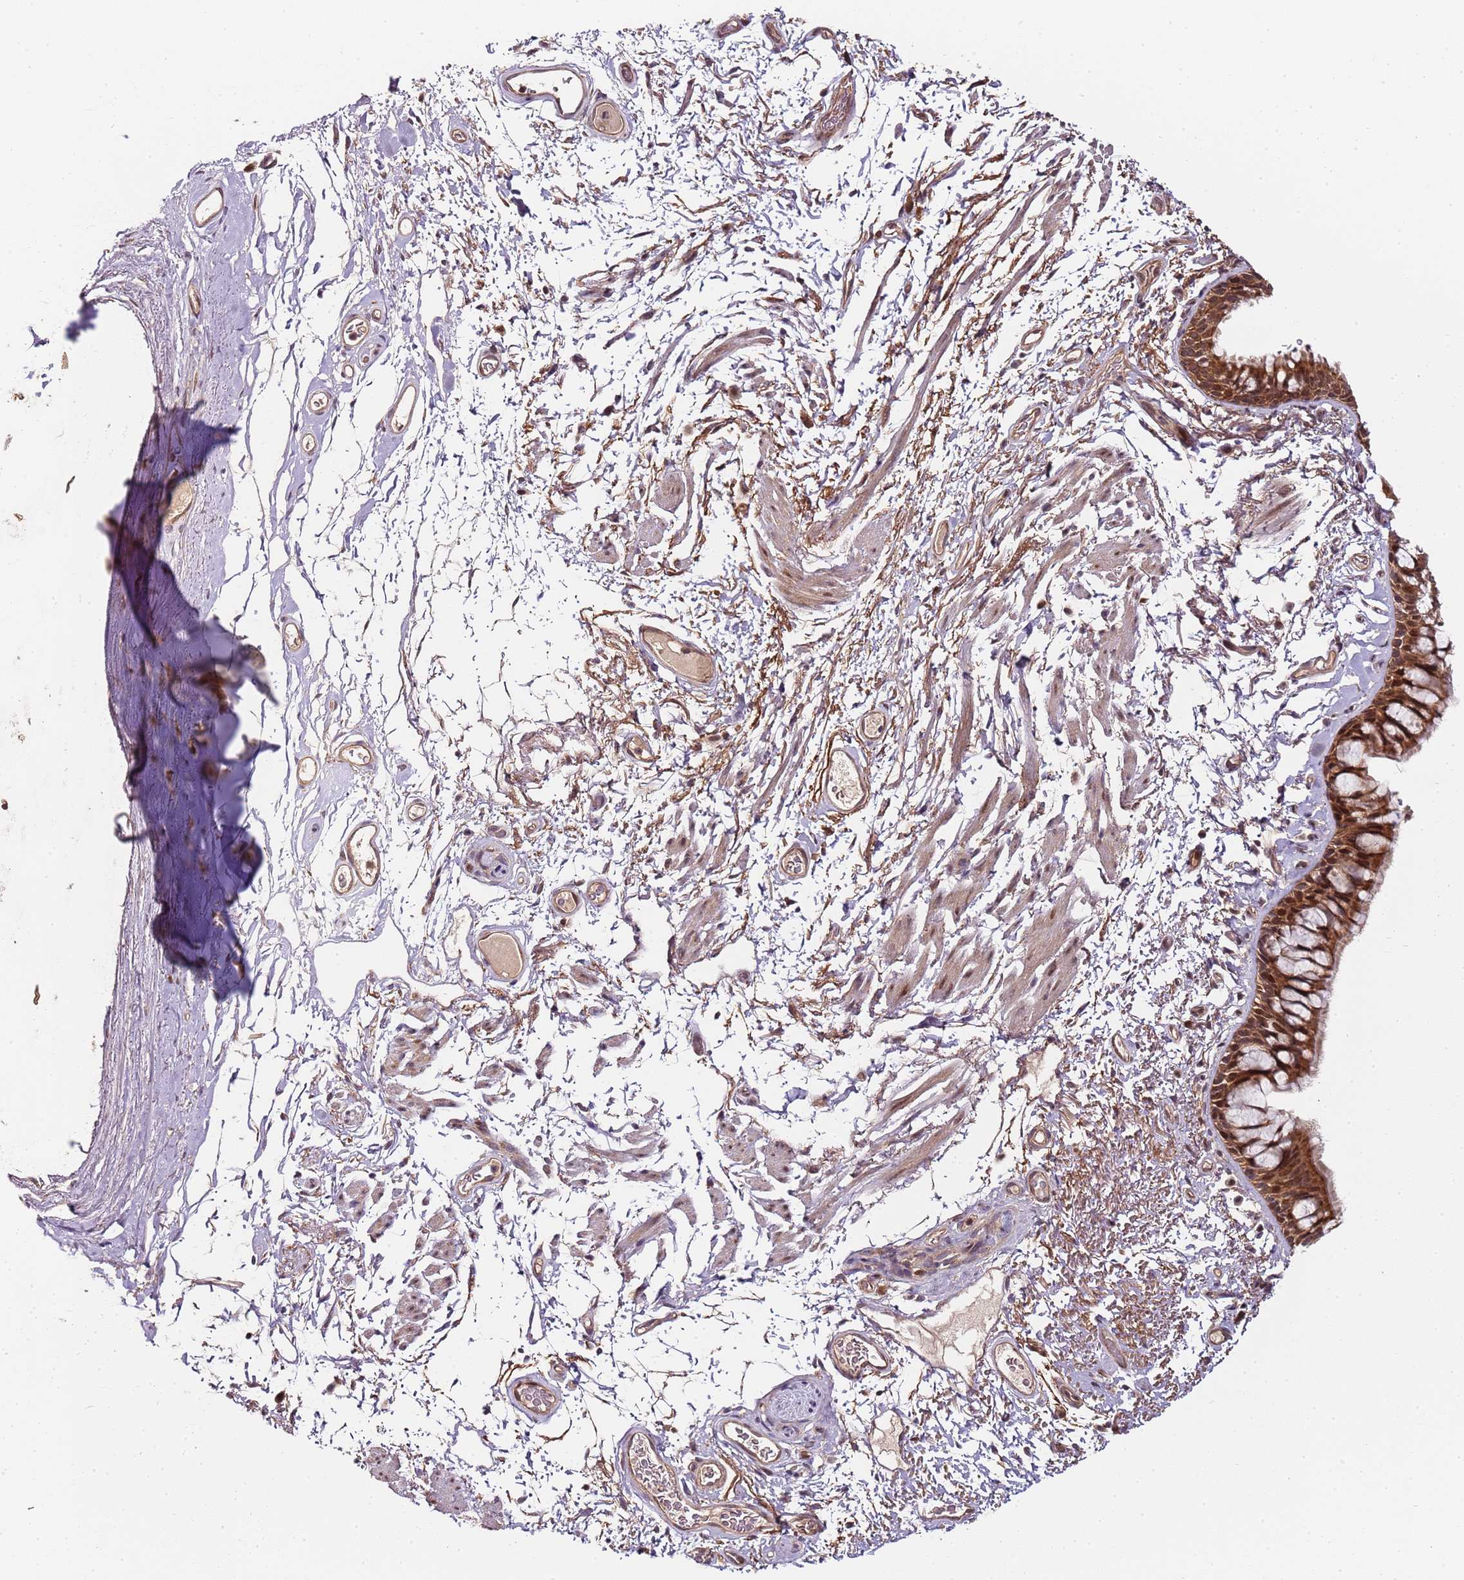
{"staining": {"intensity": "strong", "quantity": ">75%", "location": "cytoplasmic/membranous,nuclear"}, "tissue": "bronchus", "cell_type": "Respiratory epithelial cells", "image_type": "normal", "snomed": [{"axis": "morphology", "description": "Normal tissue, NOS"}, {"axis": "topography", "description": "Cartilage tissue"}, {"axis": "topography", "description": "Bronchus"}], "caption": "Immunohistochemistry histopathology image of normal bronchus stained for a protein (brown), which shows high levels of strong cytoplasmic/membranous,nuclear staining in about >75% of respiratory epithelial cells.", "gene": "EDC3", "patient": {"sex": "female", "age": 73}}